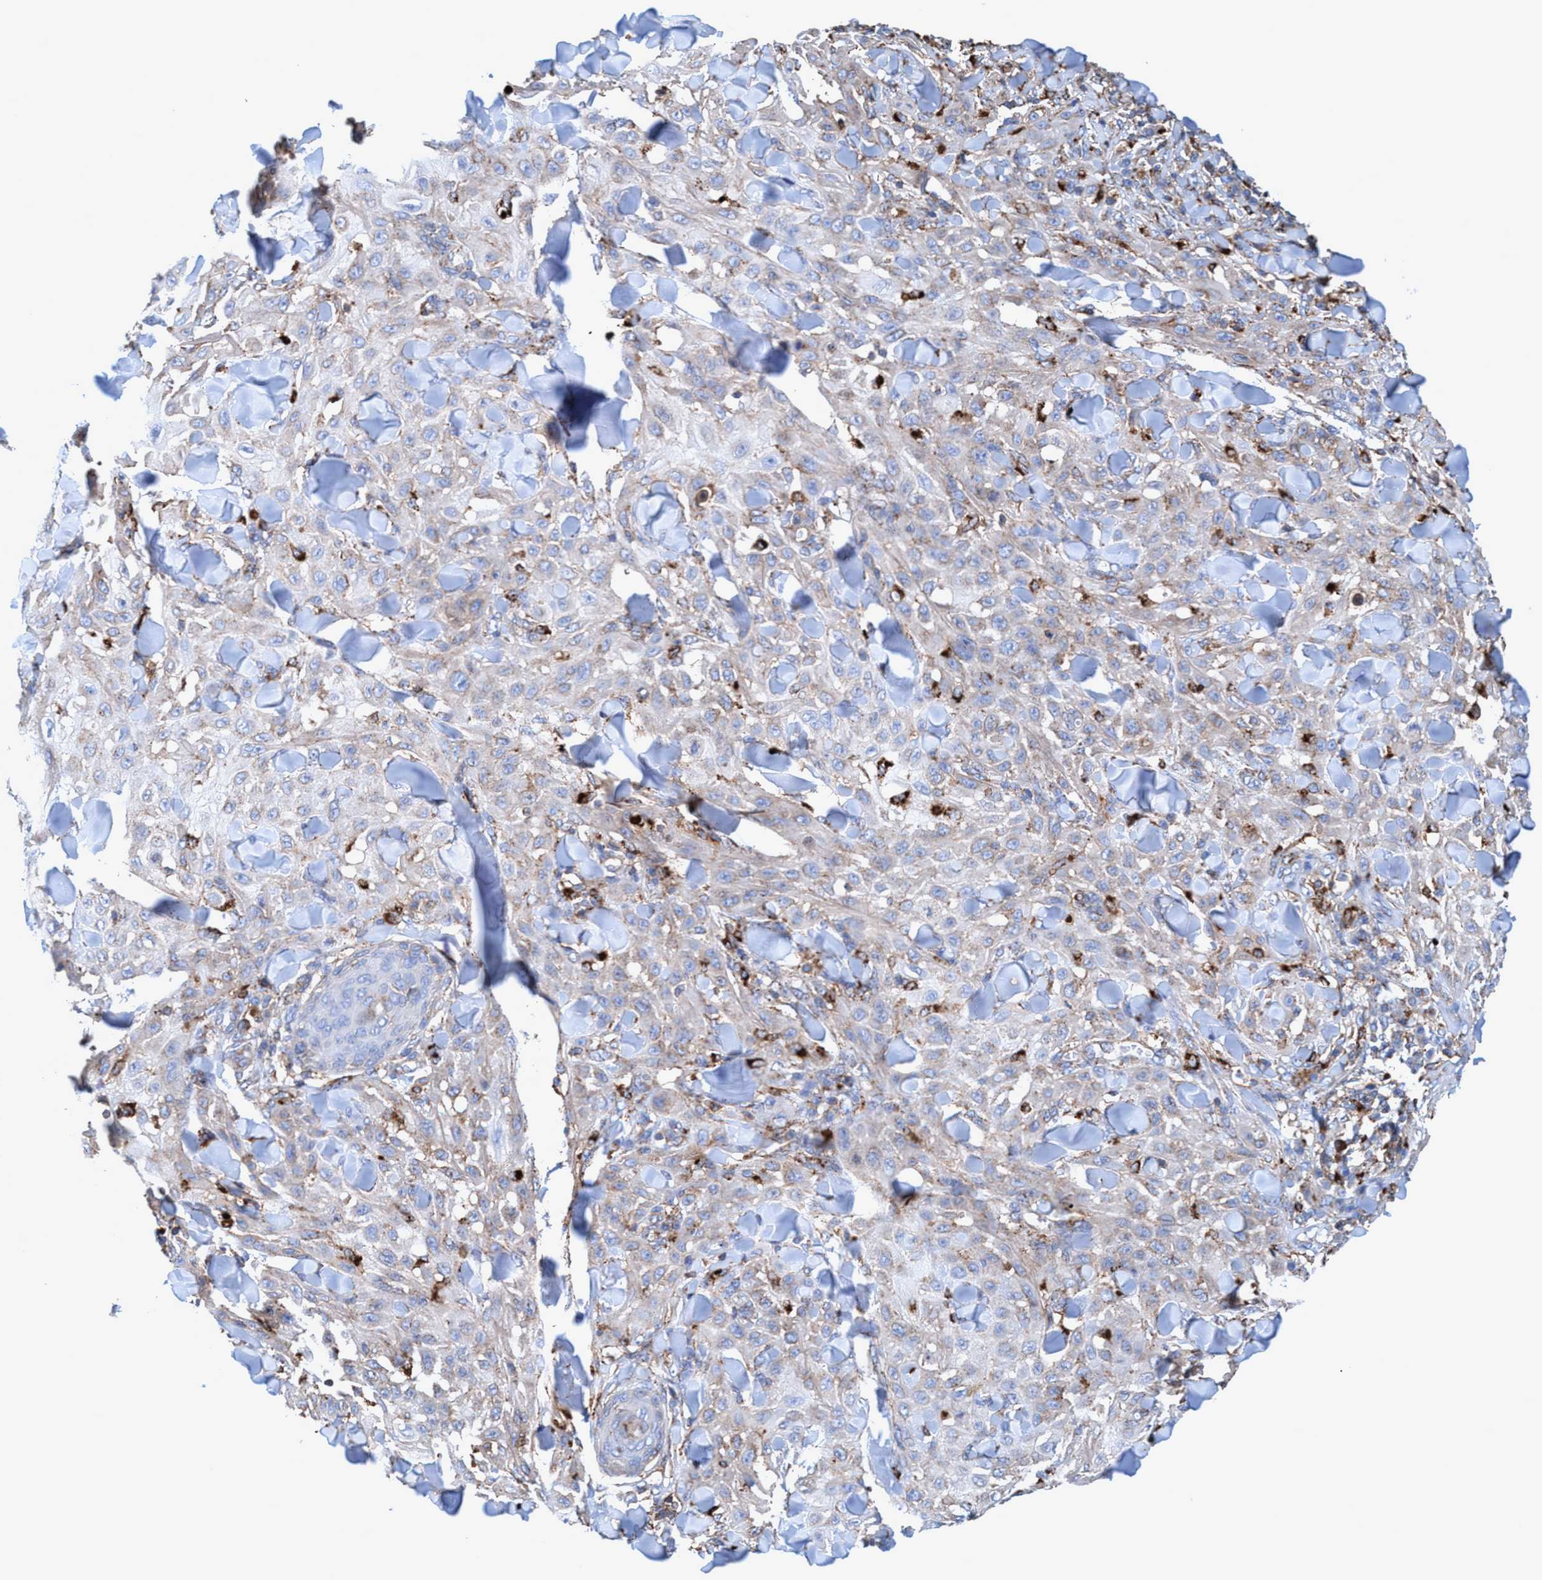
{"staining": {"intensity": "weak", "quantity": "25%-75%", "location": "cytoplasmic/membranous"}, "tissue": "skin cancer", "cell_type": "Tumor cells", "image_type": "cancer", "snomed": [{"axis": "morphology", "description": "Squamous cell carcinoma, NOS"}, {"axis": "topography", "description": "Skin"}], "caption": "The micrograph exhibits a brown stain indicating the presence of a protein in the cytoplasmic/membranous of tumor cells in squamous cell carcinoma (skin).", "gene": "TRIM65", "patient": {"sex": "male", "age": 24}}